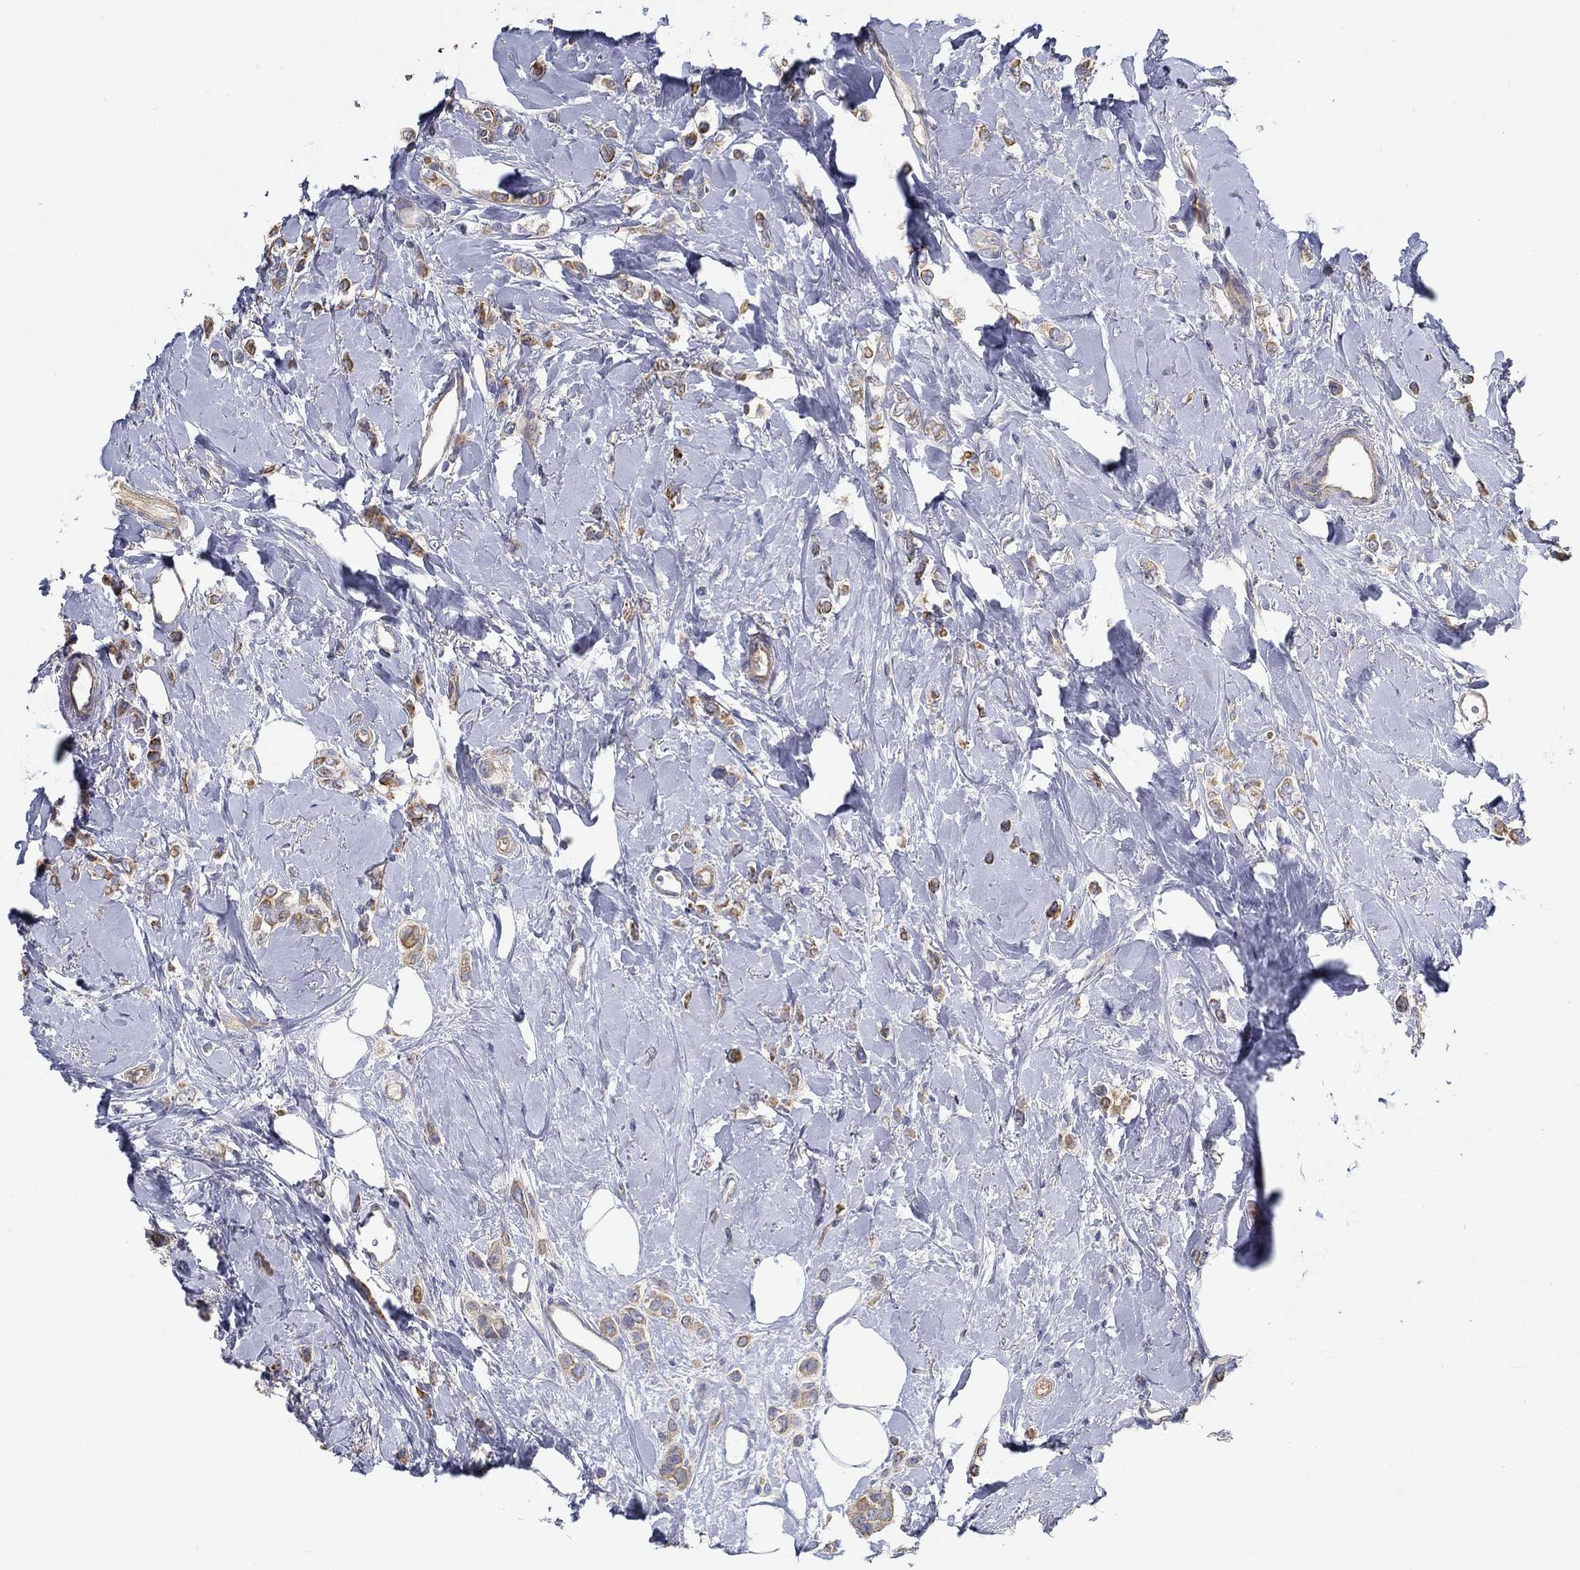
{"staining": {"intensity": "moderate", "quantity": ">75%", "location": "cytoplasmic/membranous"}, "tissue": "breast cancer", "cell_type": "Tumor cells", "image_type": "cancer", "snomed": [{"axis": "morphology", "description": "Lobular carcinoma"}, {"axis": "topography", "description": "Breast"}], "caption": "Immunohistochemistry (IHC) (DAB) staining of human breast cancer demonstrates moderate cytoplasmic/membranous protein expression in about >75% of tumor cells. (Stains: DAB in brown, nuclei in blue, Microscopy: brightfield microscopy at high magnification).", "gene": "BBOF1", "patient": {"sex": "female", "age": 66}}